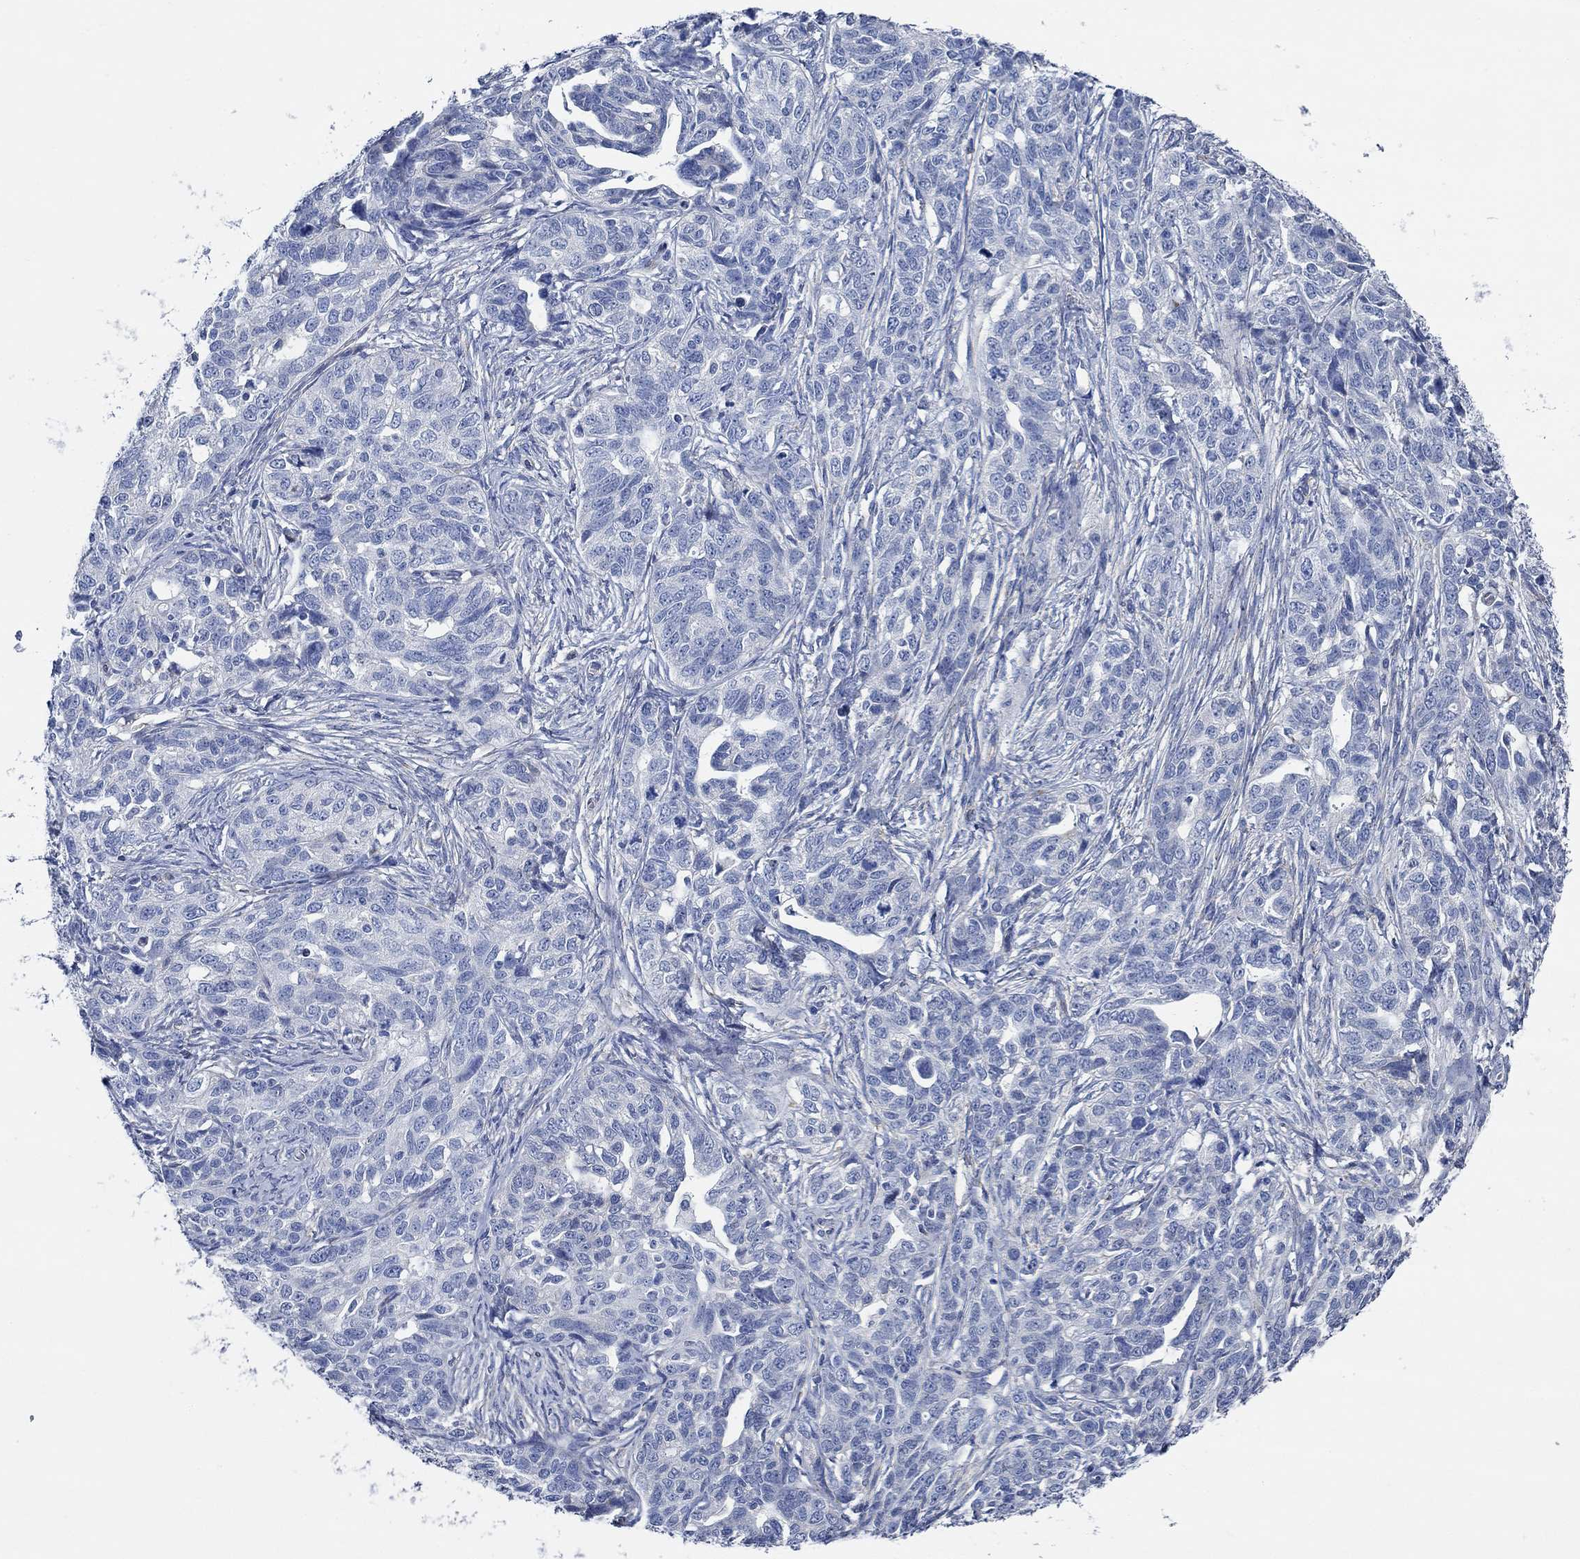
{"staining": {"intensity": "negative", "quantity": "none", "location": "none"}, "tissue": "ovarian cancer", "cell_type": "Tumor cells", "image_type": "cancer", "snomed": [{"axis": "morphology", "description": "Cystadenocarcinoma, serous, NOS"}, {"axis": "topography", "description": "Ovary"}], "caption": "The micrograph displays no staining of tumor cells in ovarian cancer (serous cystadenocarcinoma).", "gene": "HECW2", "patient": {"sex": "female", "age": 71}}